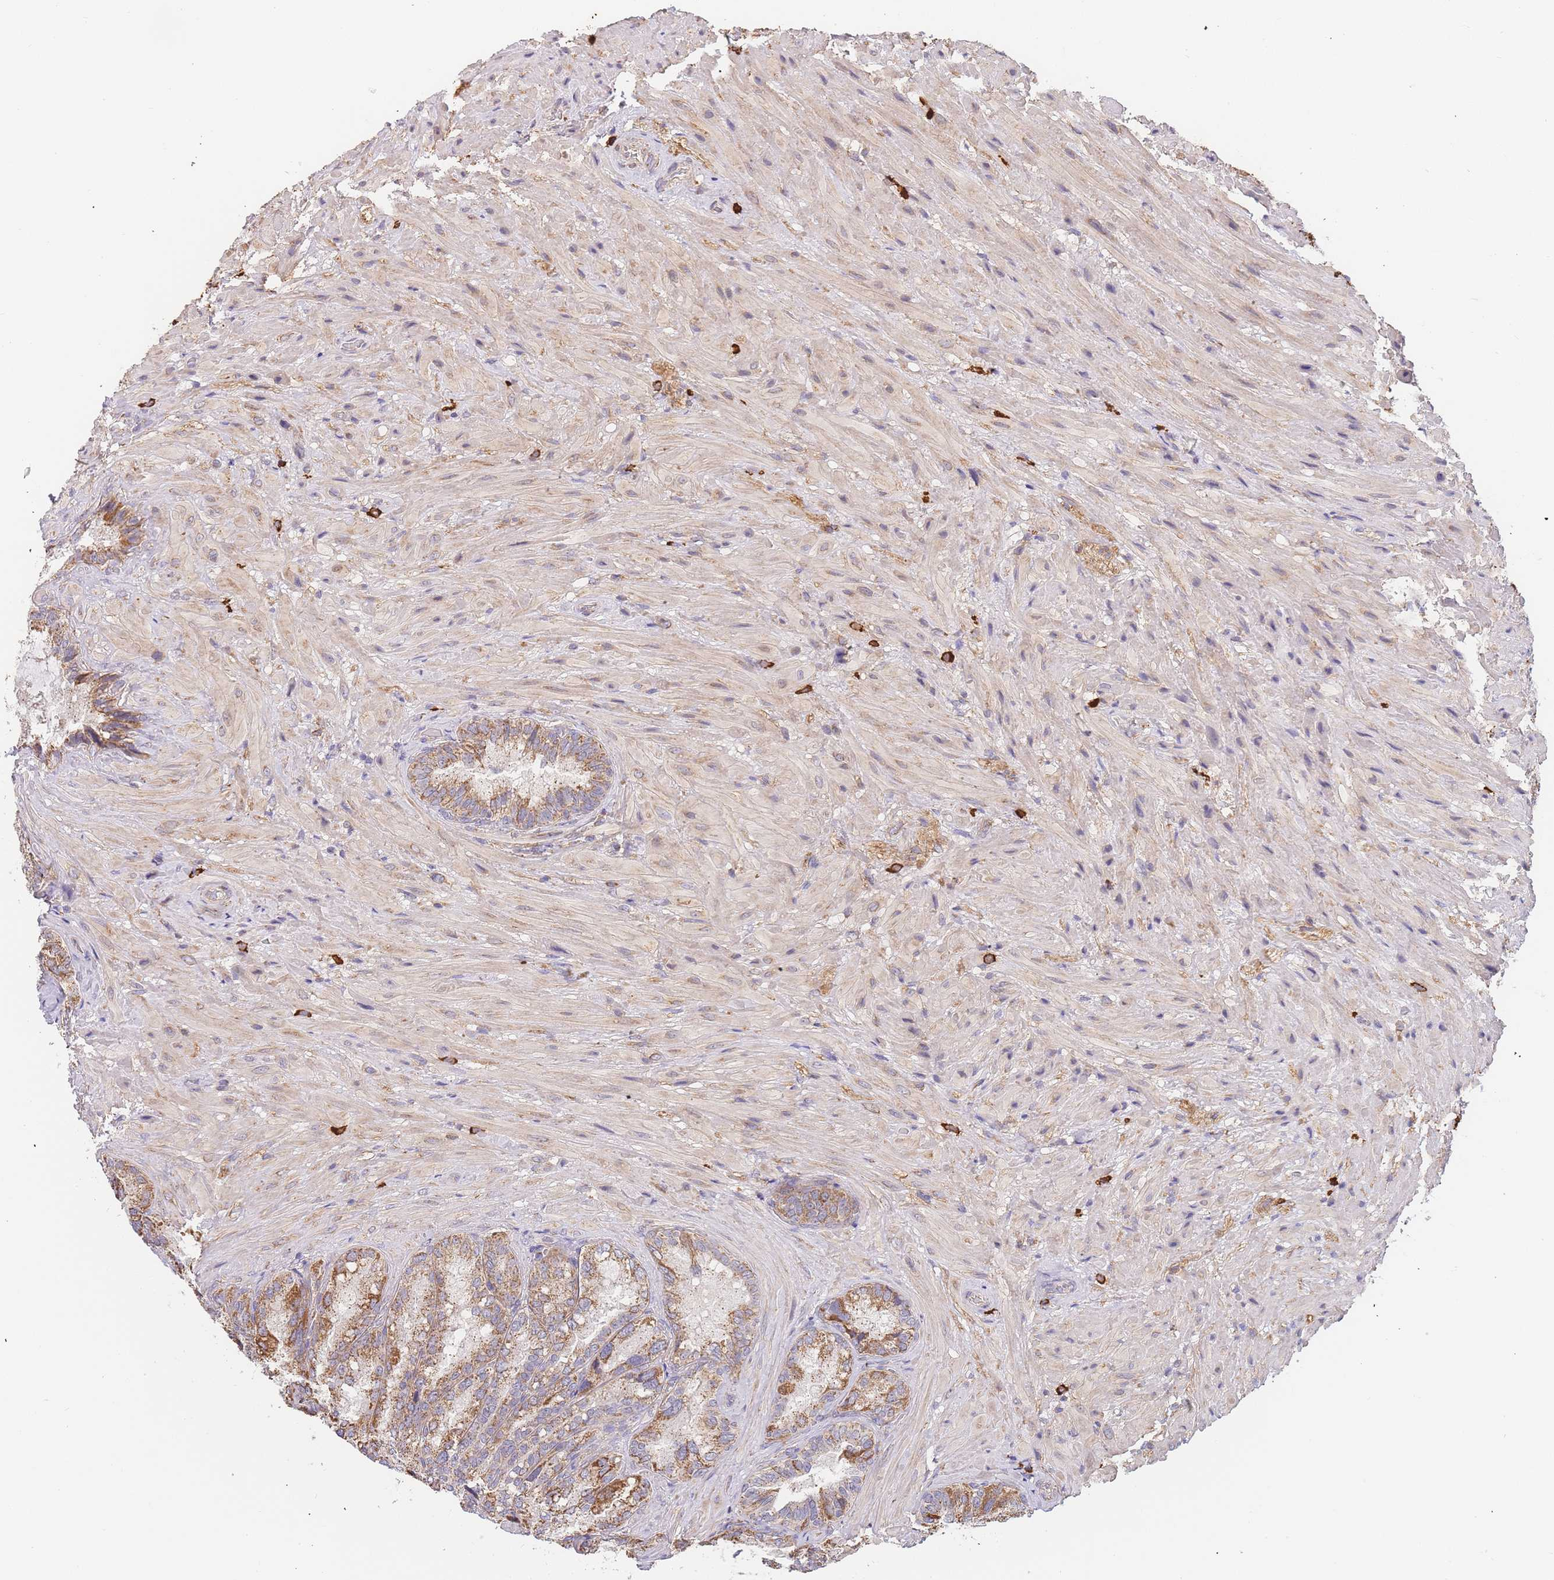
{"staining": {"intensity": "moderate", "quantity": ">75%", "location": "cytoplasmic/membranous"}, "tissue": "seminal vesicle", "cell_type": "Glandular cells", "image_type": "normal", "snomed": [{"axis": "morphology", "description": "Normal tissue, NOS"}, {"axis": "topography", "description": "Seminal veicle"}], "caption": "The micrograph displays staining of benign seminal vesicle, revealing moderate cytoplasmic/membranous protein expression (brown color) within glandular cells.", "gene": "ADCY9", "patient": {"sex": "male", "age": 62}}